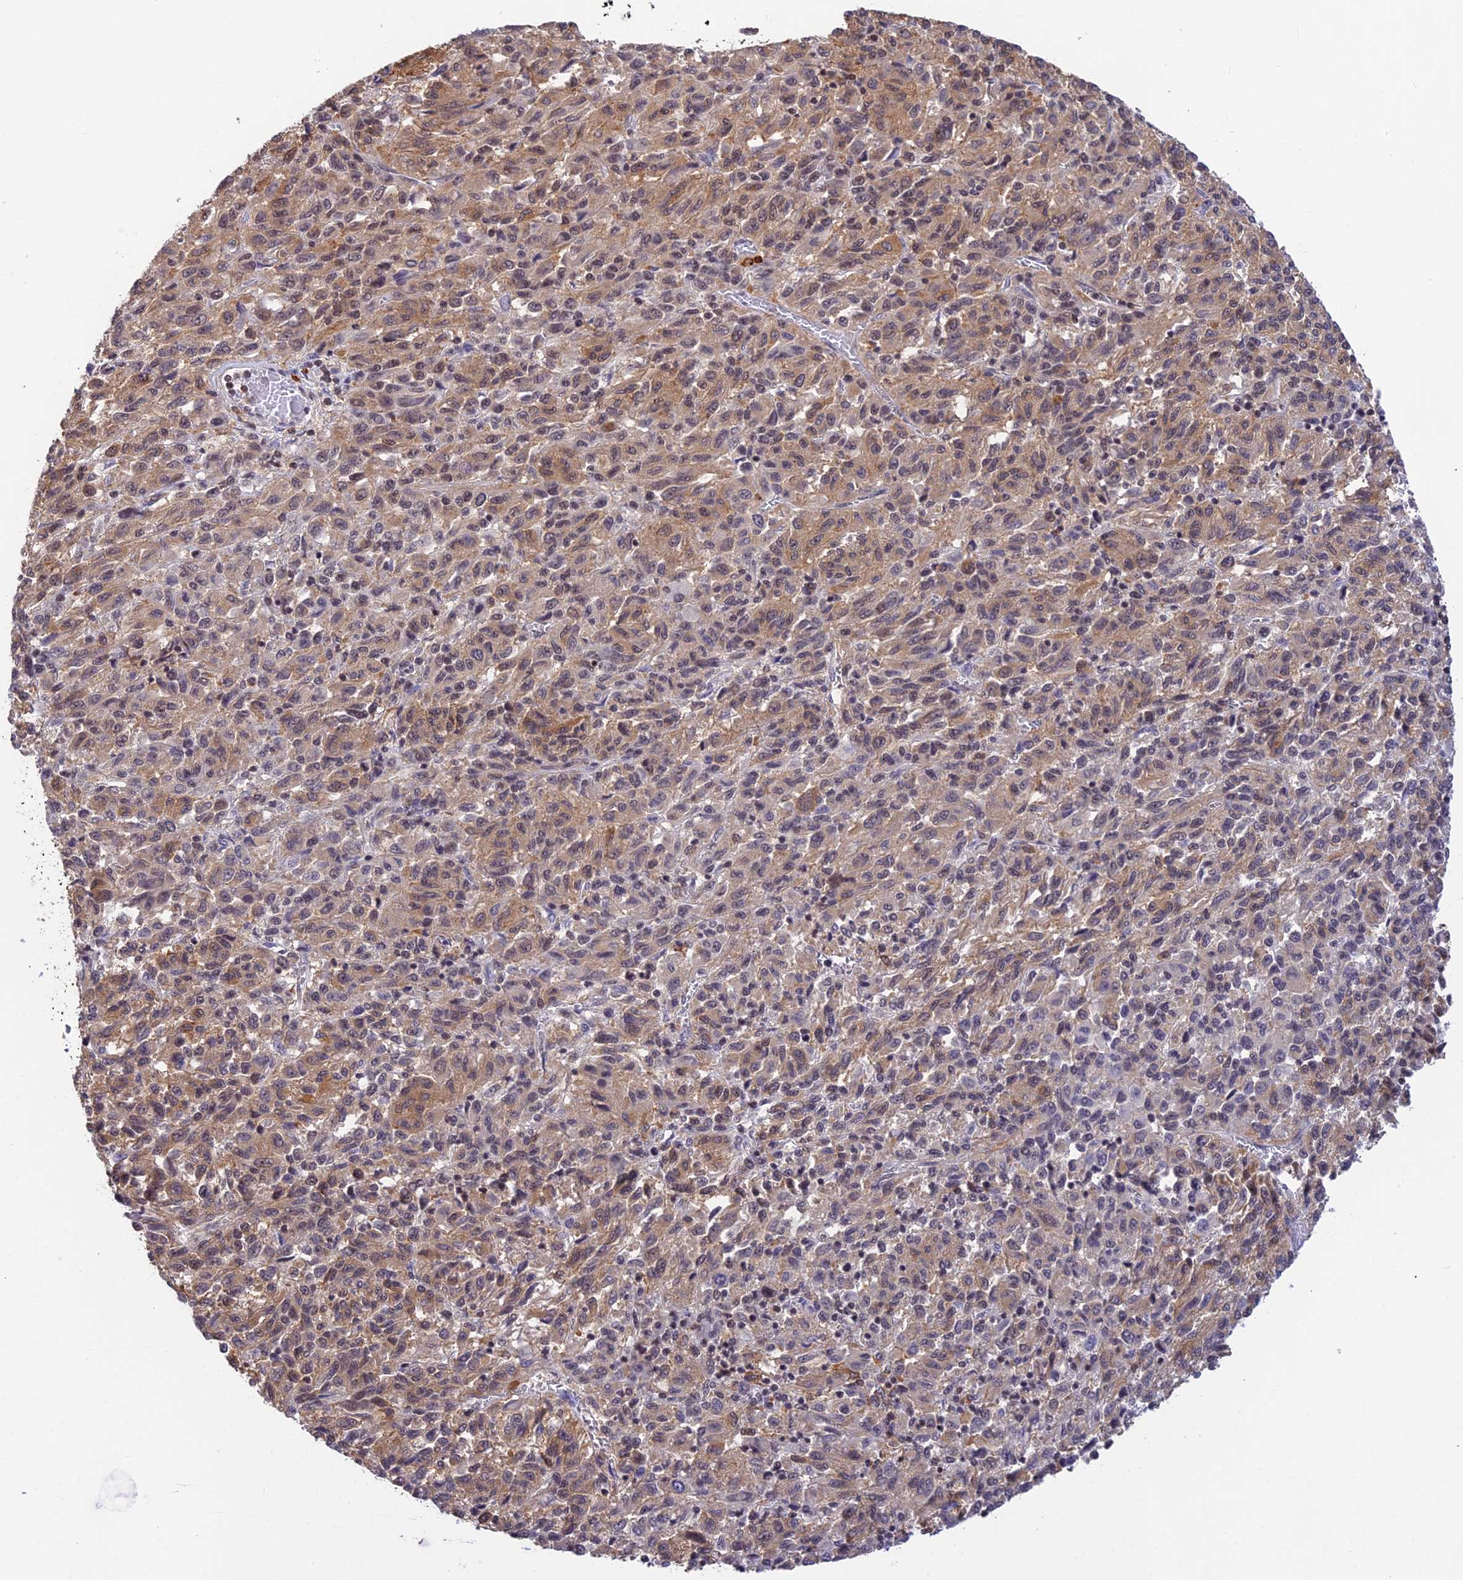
{"staining": {"intensity": "weak", "quantity": "25%-75%", "location": "cytoplasmic/membranous,nuclear"}, "tissue": "melanoma", "cell_type": "Tumor cells", "image_type": "cancer", "snomed": [{"axis": "morphology", "description": "Malignant melanoma, Metastatic site"}, {"axis": "topography", "description": "Lung"}], "caption": "Protein staining of melanoma tissue exhibits weak cytoplasmic/membranous and nuclear staining in approximately 25%-75% of tumor cells.", "gene": "THAP11", "patient": {"sex": "male", "age": 64}}